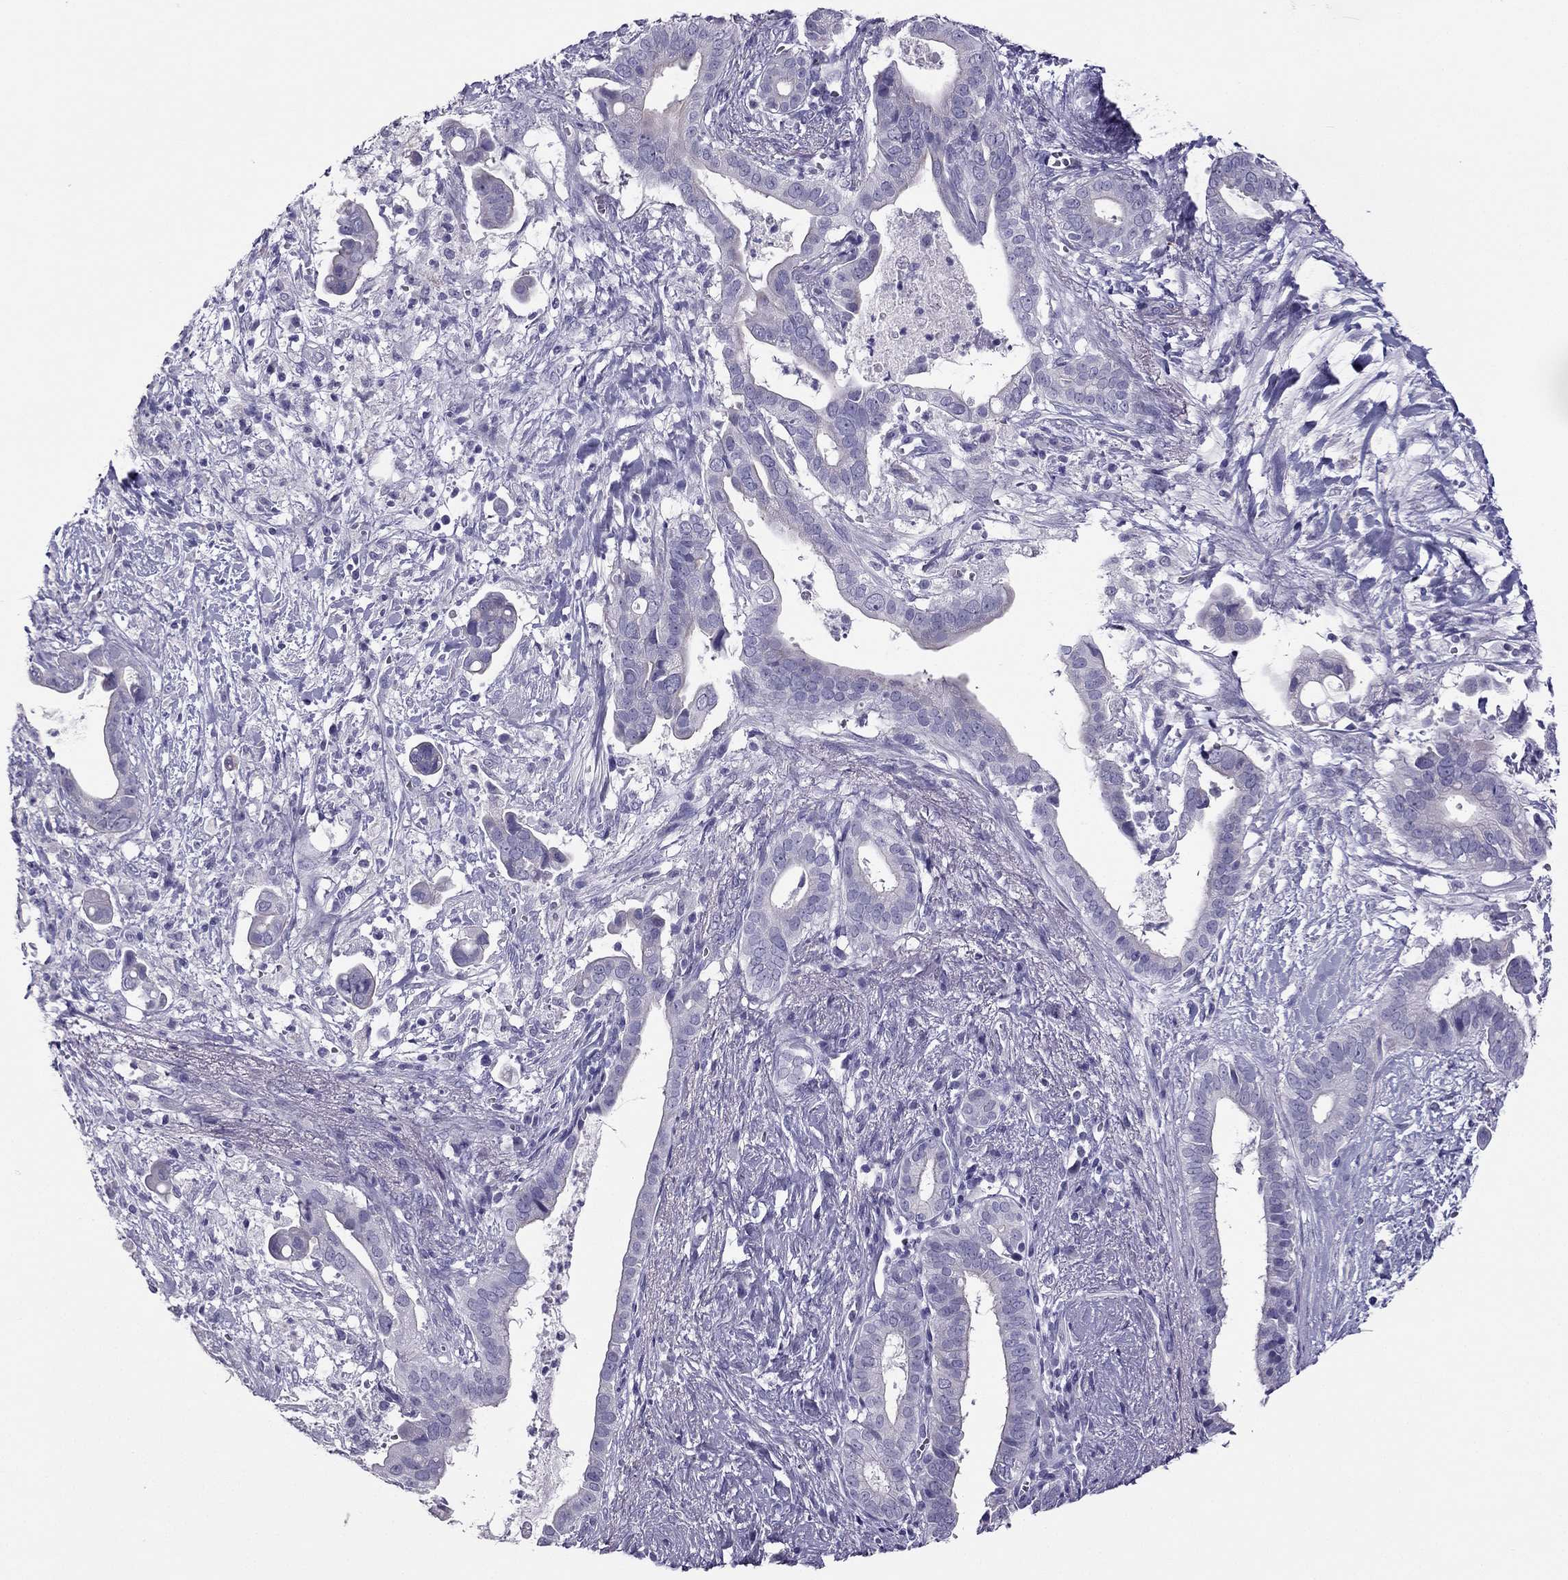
{"staining": {"intensity": "negative", "quantity": "none", "location": "none"}, "tissue": "pancreatic cancer", "cell_type": "Tumor cells", "image_type": "cancer", "snomed": [{"axis": "morphology", "description": "Adenocarcinoma, NOS"}, {"axis": "topography", "description": "Pancreas"}], "caption": "The IHC micrograph has no significant expression in tumor cells of pancreatic cancer tissue. The staining was performed using DAB (3,3'-diaminobenzidine) to visualize the protein expression in brown, while the nuclei were stained in blue with hematoxylin (Magnification: 20x).", "gene": "PDE6A", "patient": {"sex": "male", "age": 61}}